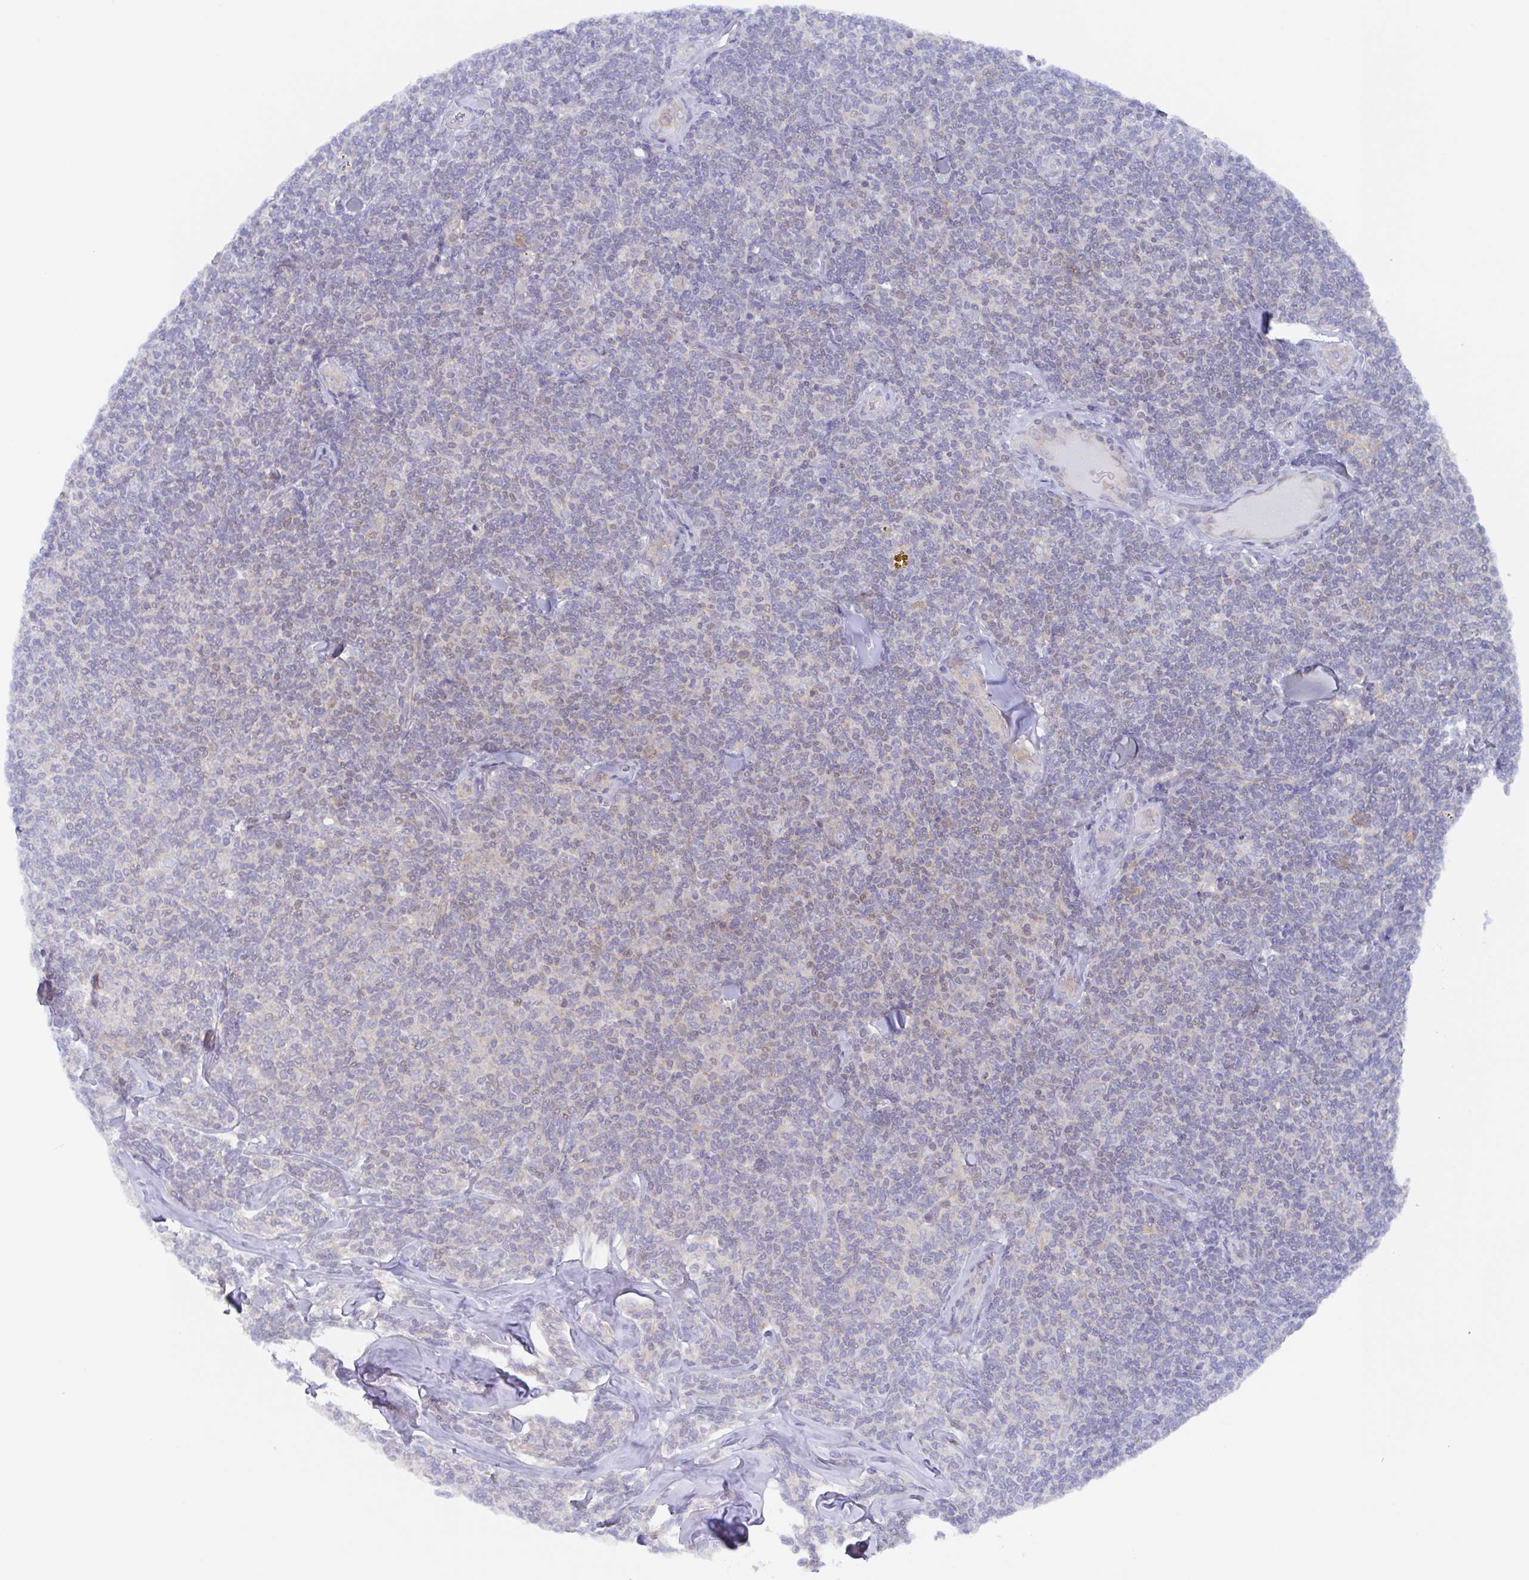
{"staining": {"intensity": "weak", "quantity": "<25%", "location": "cytoplasmic/membranous"}, "tissue": "lymphoma", "cell_type": "Tumor cells", "image_type": "cancer", "snomed": [{"axis": "morphology", "description": "Malignant lymphoma, non-Hodgkin's type, Low grade"}, {"axis": "topography", "description": "Lymph node"}], "caption": "Protein analysis of low-grade malignant lymphoma, non-Hodgkin's type demonstrates no significant expression in tumor cells.", "gene": "AGFG2", "patient": {"sex": "female", "age": 56}}